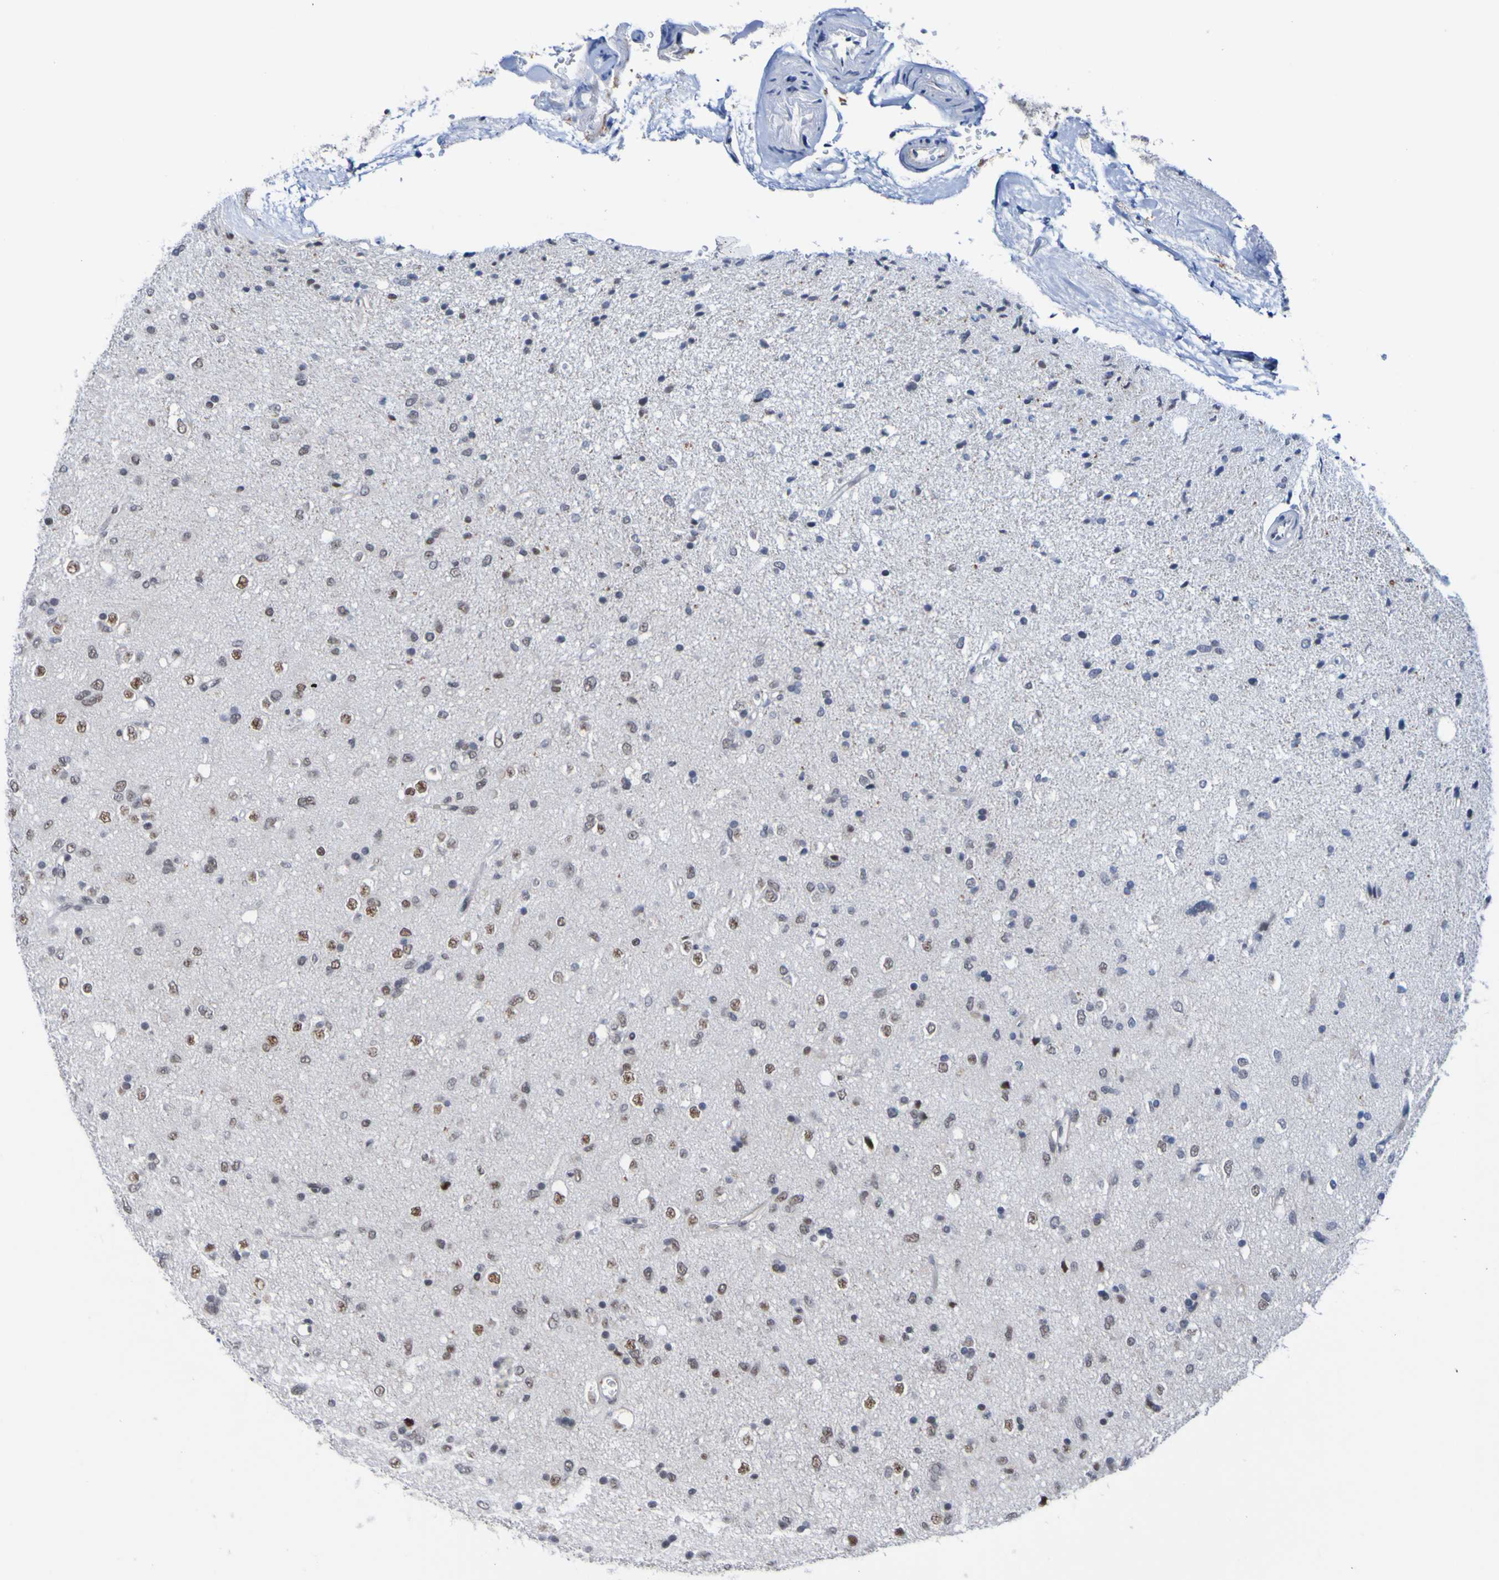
{"staining": {"intensity": "moderate", "quantity": "<25%", "location": "nuclear"}, "tissue": "glioma", "cell_type": "Tumor cells", "image_type": "cancer", "snomed": [{"axis": "morphology", "description": "Glioma, malignant, Low grade"}, {"axis": "topography", "description": "Brain"}], "caption": "High-magnification brightfield microscopy of glioma stained with DAB (3,3'-diaminobenzidine) (brown) and counterstained with hematoxylin (blue). tumor cells exhibit moderate nuclear staining is present in approximately<25% of cells. (Brightfield microscopy of DAB IHC at high magnification).", "gene": "CDC5L", "patient": {"sex": "male", "age": 77}}